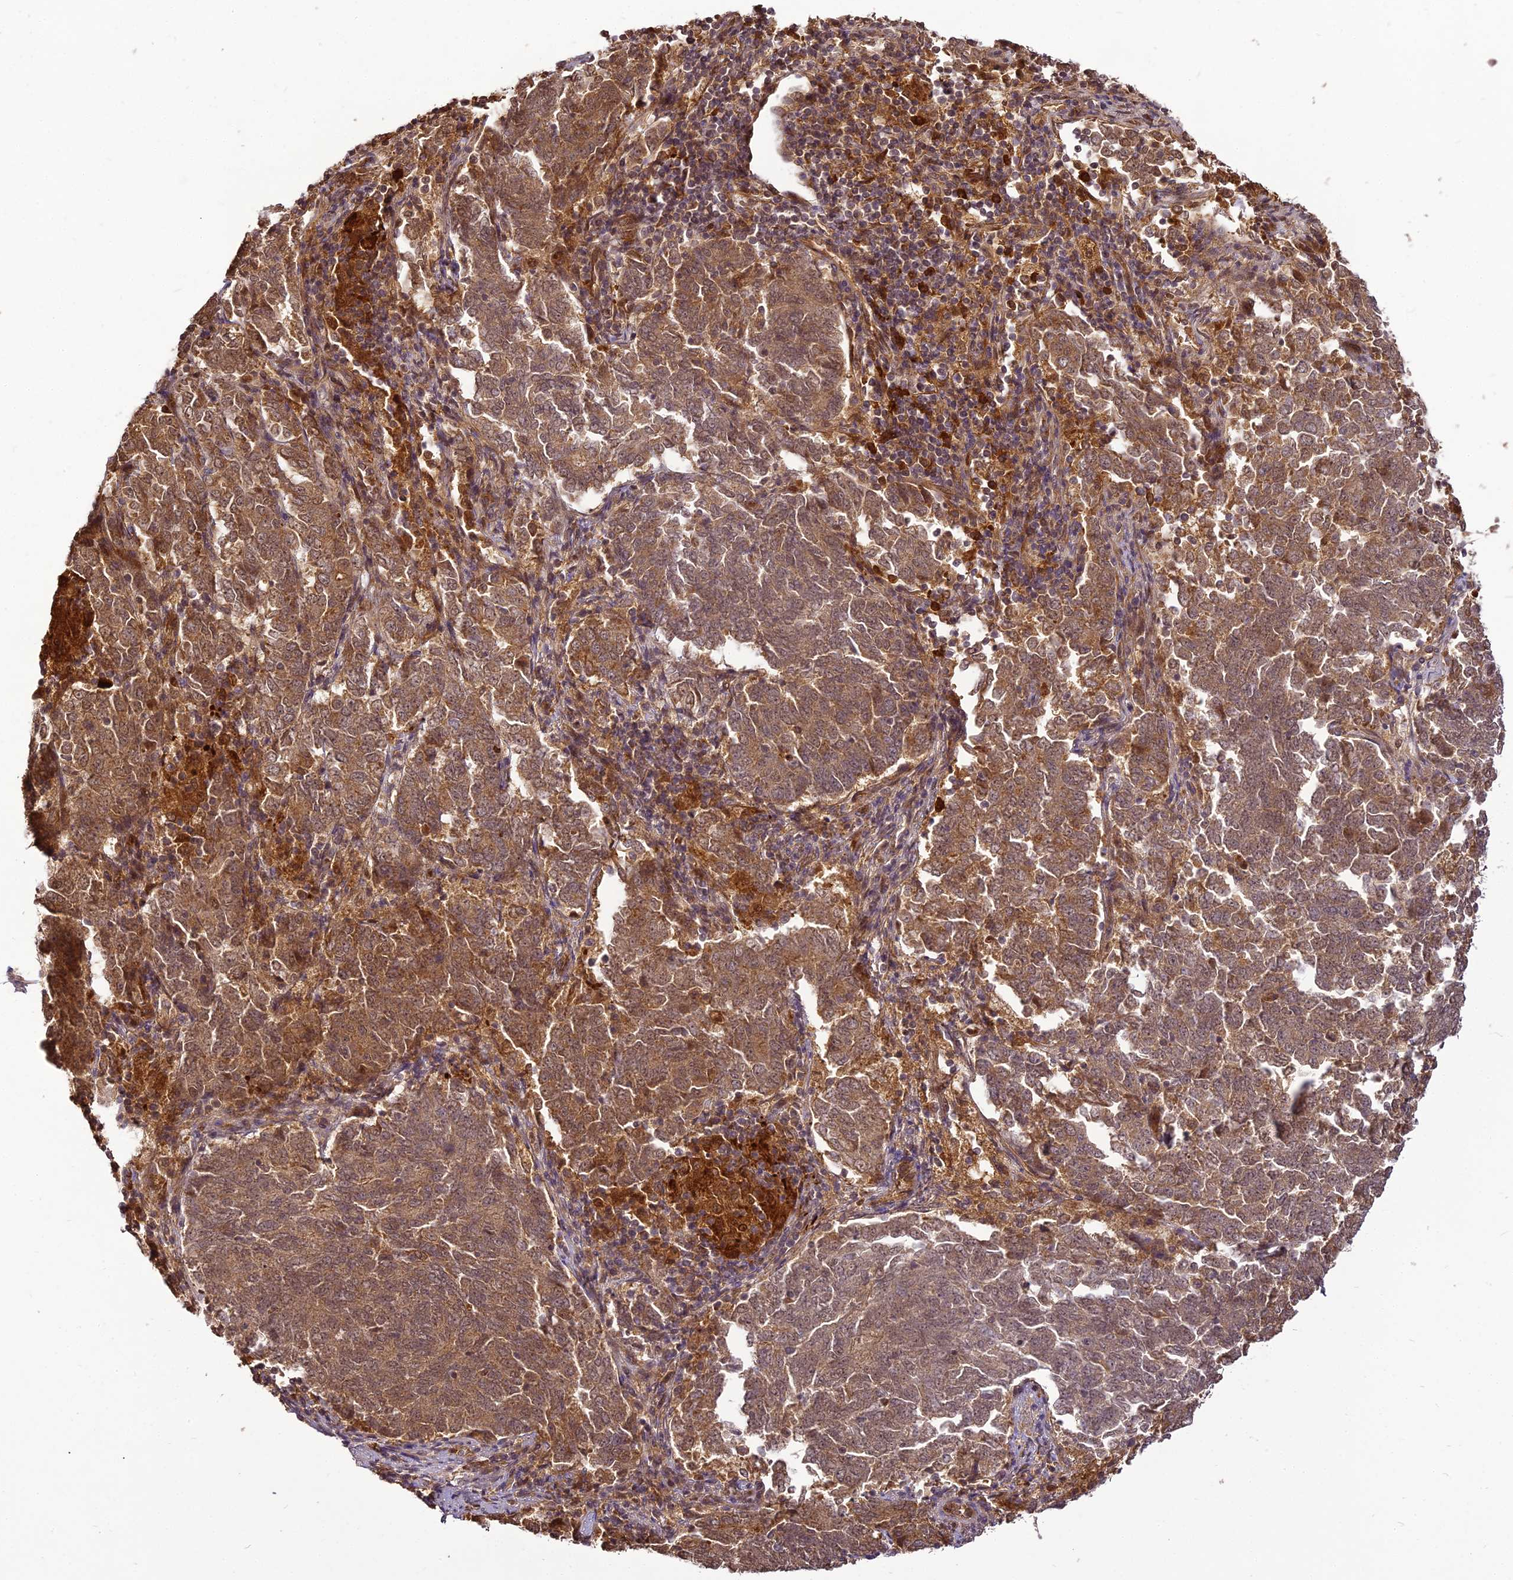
{"staining": {"intensity": "moderate", "quantity": ">75%", "location": "cytoplasmic/membranous,nuclear"}, "tissue": "endometrial cancer", "cell_type": "Tumor cells", "image_type": "cancer", "snomed": [{"axis": "morphology", "description": "Adenocarcinoma, NOS"}, {"axis": "topography", "description": "Endometrium"}], "caption": "Protein analysis of endometrial adenocarcinoma tissue displays moderate cytoplasmic/membranous and nuclear expression in about >75% of tumor cells. Nuclei are stained in blue.", "gene": "BCDIN3D", "patient": {"sex": "female", "age": 80}}